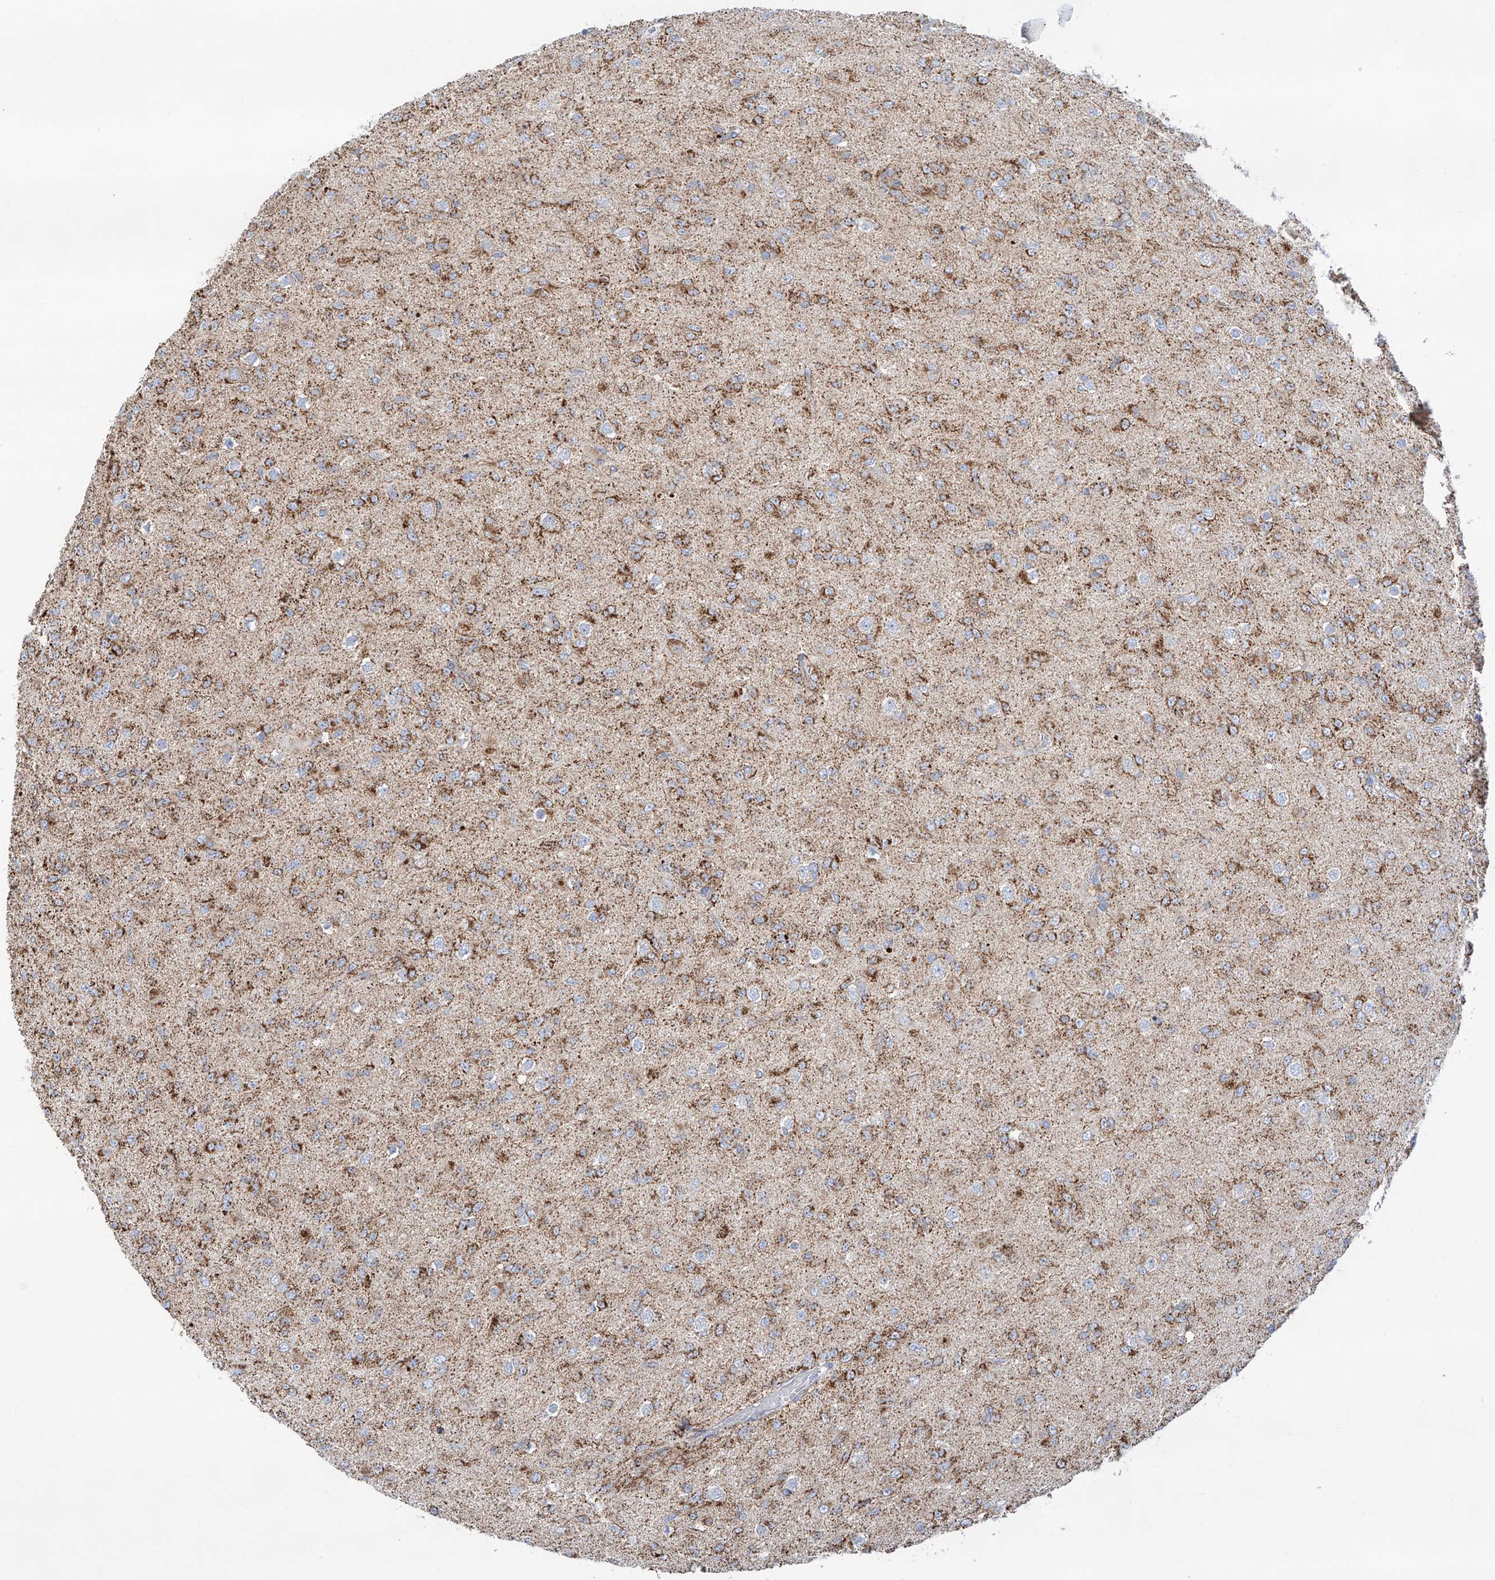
{"staining": {"intensity": "moderate", "quantity": "25%-75%", "location": "cytoplasmic/membranous"}, "tissue": "glioma", "cell_type": "Tumor cells", "image_type": "cancer", "snomed": [{"axis": "morphology", "description": "Glioma, malignant, Low grade"}, {"axis": "topography", "description": "Brain"}], "caption": "A medium amount of moderate cytoplasmic/membranous expression is identified in approximately 25%-75% of tumor cells in malignant low-grade glioma tissue.", "gene": "TTC27", "patient": {"sex": "male", "age": 65}}